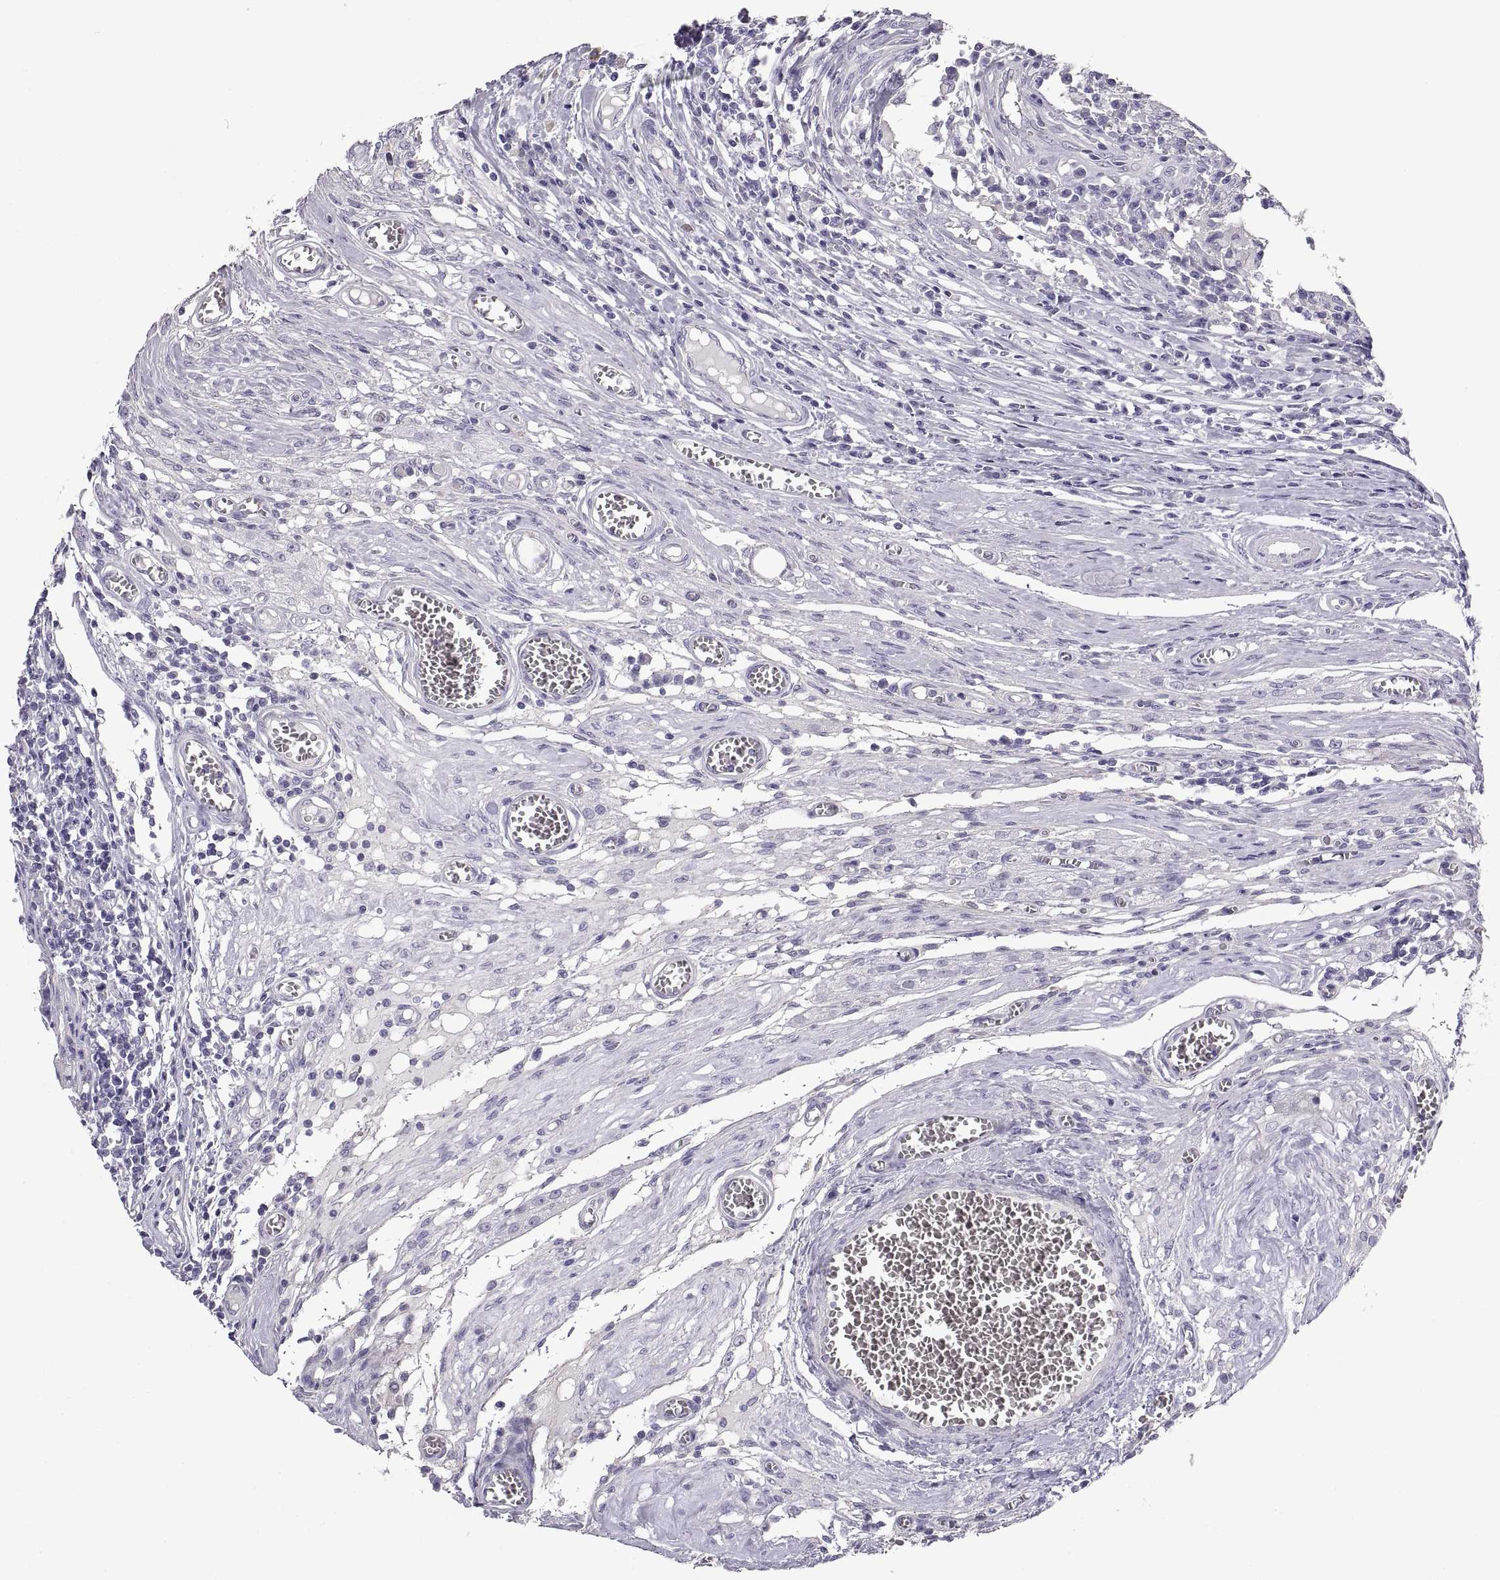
{"staining": {"intensity": "negative", "quantity": "none", "location": "none"}, "tissue": "testis cancer", "cell_type": "Tumor cells", "image_type": "cancer", "snomed": [{"axis": "morphology", "description": "Carcinoma, Embryonal, NOS"}, {"axis": "topography", "description": "Testis"}], "caption": "IHC micrograph of neoplastic tissue: human embryonal carcinoma (testis) stained with DAB (3,3'-diaminobenzidine) reveals no significant protein staining in tumor cells.", "gene": "CRYBB3", "patient": {"sex": "male", "age": 36}}